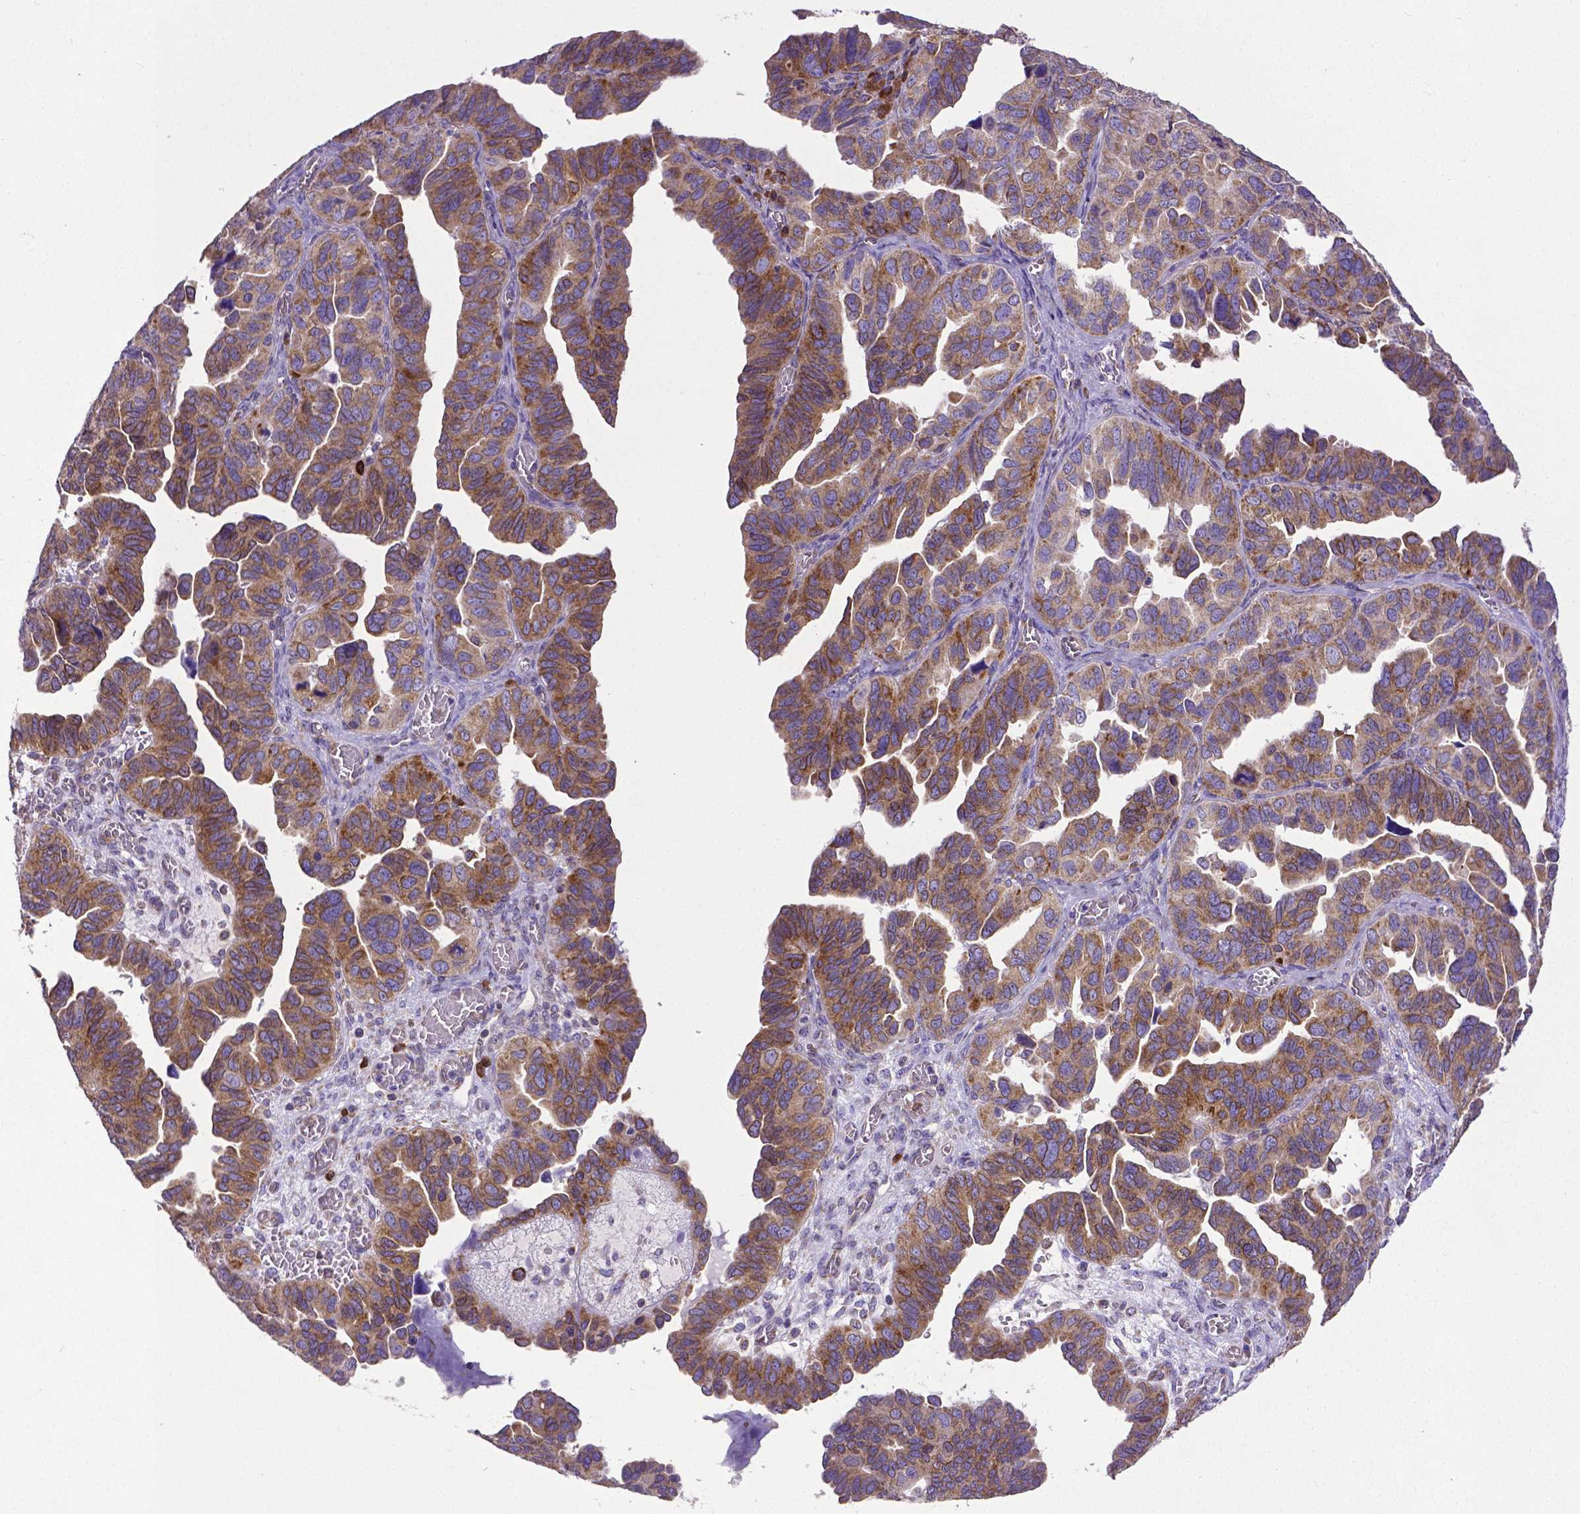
{"staining": {"intensity": "moderate", "quantity": ">75%", "location": "cytoplasmic/membranous"}, "tissue": "ovarian cancer", "cell_type": "Tumor cells", "image_type": "cancer", "snomed": [{"axis": "morphology", "description": "Cystadenocarcinoma, serous, NOS"}, {"axis": "topography", "description": "Ovary"}], "caption": "Immunohistochemical staining of human serous cystadenocarcinoma (ovarian) shows moderate cytoplasmic/membranous protein positivity in approximately >75% of tumor cells. The protein is stained brown, and the nuclei are stained in blue (DAB (3,3'-diaminobenzidine) IHC with brightfield microscopy, high magnification).", "gene": "MTDH", "patient": {"sex": "female", "age": 64}}